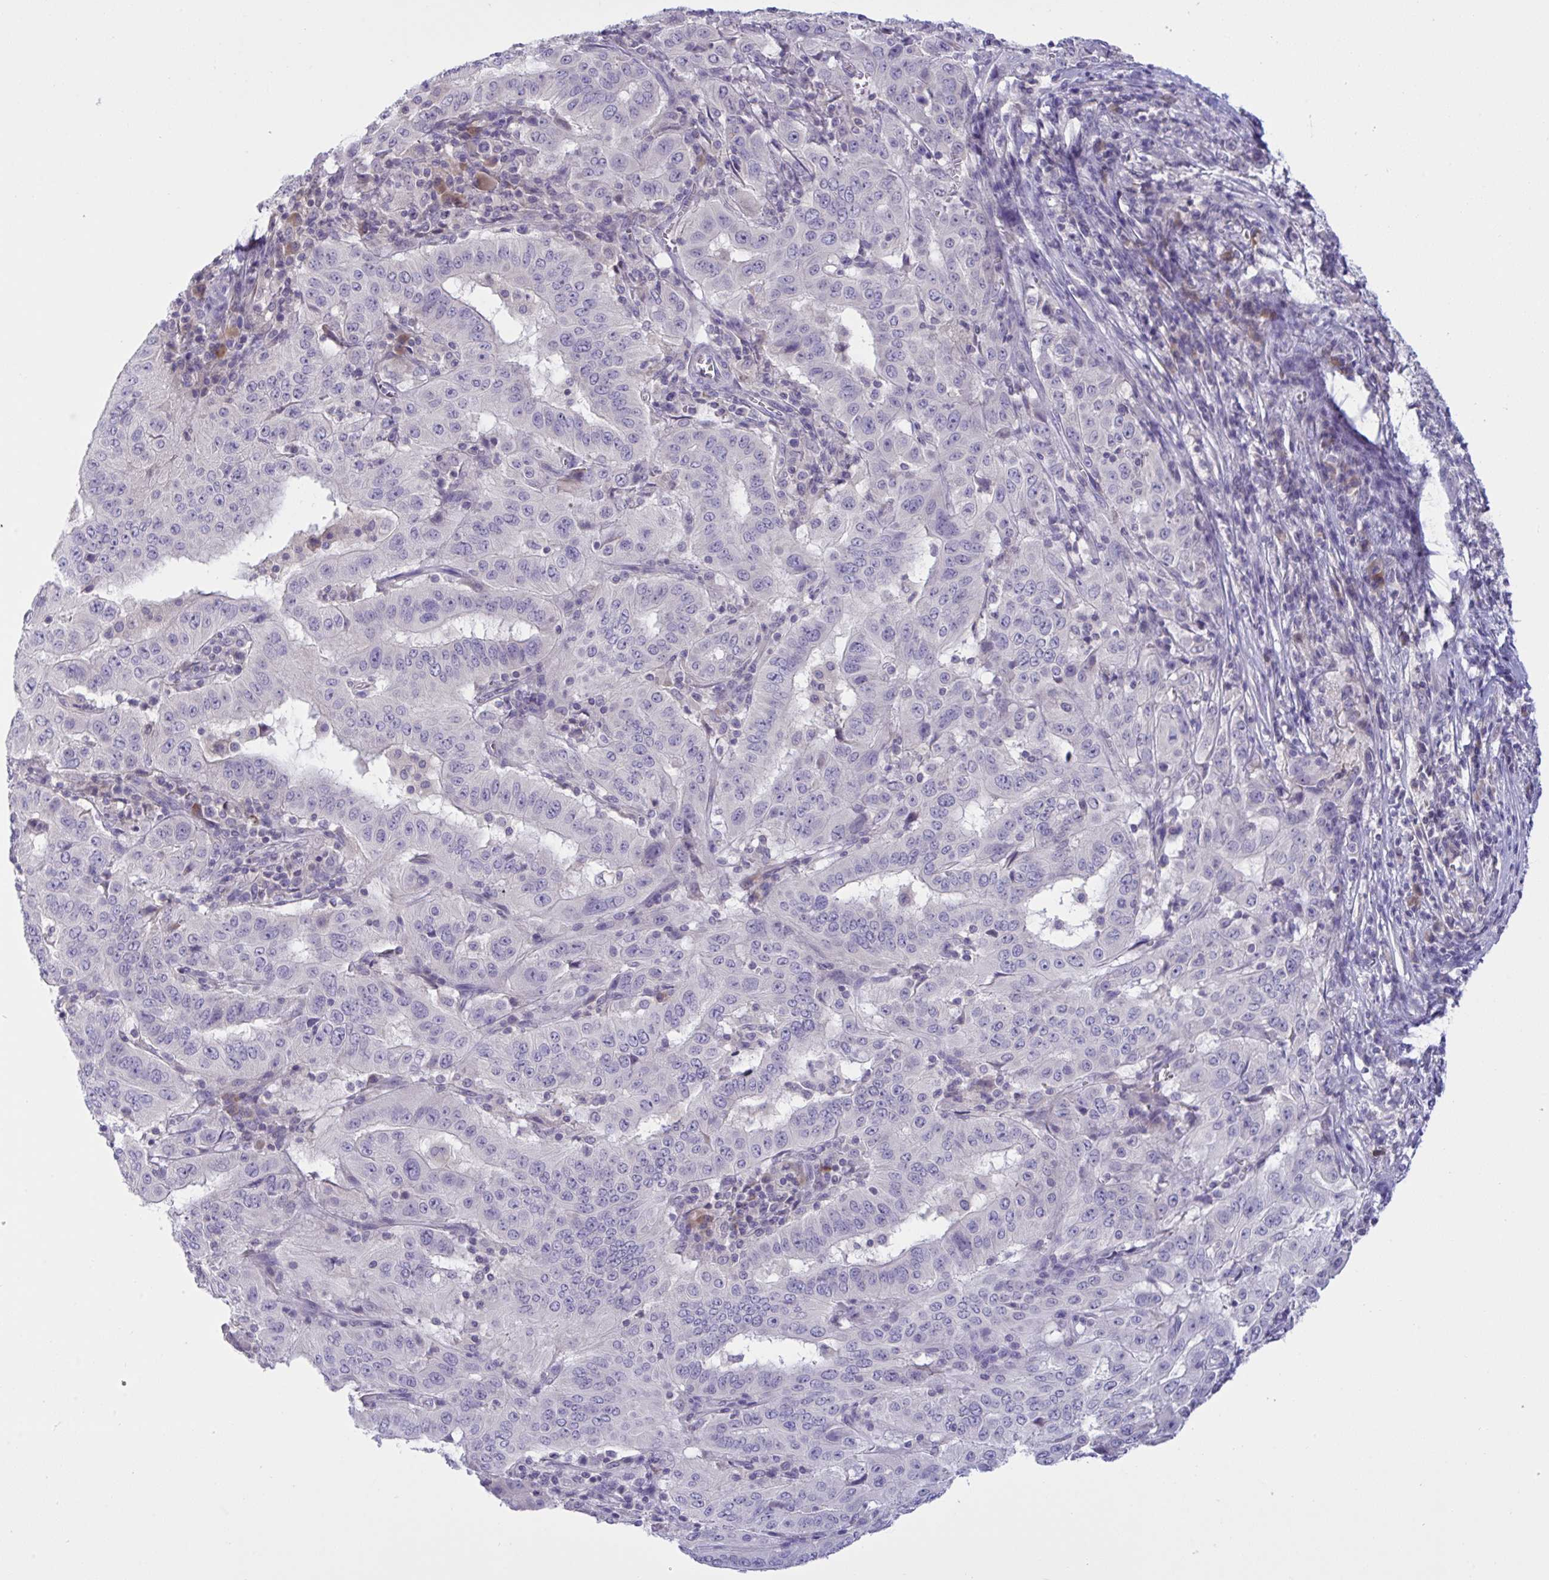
{"staining": {"intensity": "negative", "quantity": "none", "location": "none"}, "tissue": "pancreatic cancer", "cell_type": "Tumor cells", "image_type": "cancer", "snomed": [{"axis": "morphology", "description": "Adenocarcinoma, NOS"}, {"axis": "topography", "description": "Pancreas"}], "caption": "An immunohistochemistry micrograph of pancreatic adenocarcinoma is shown. There is no staining in tumor cells of pancreatic adenocarcinoma.", "gene": "TMEM41A", "patient": {"sex": "male", "age": 63}}